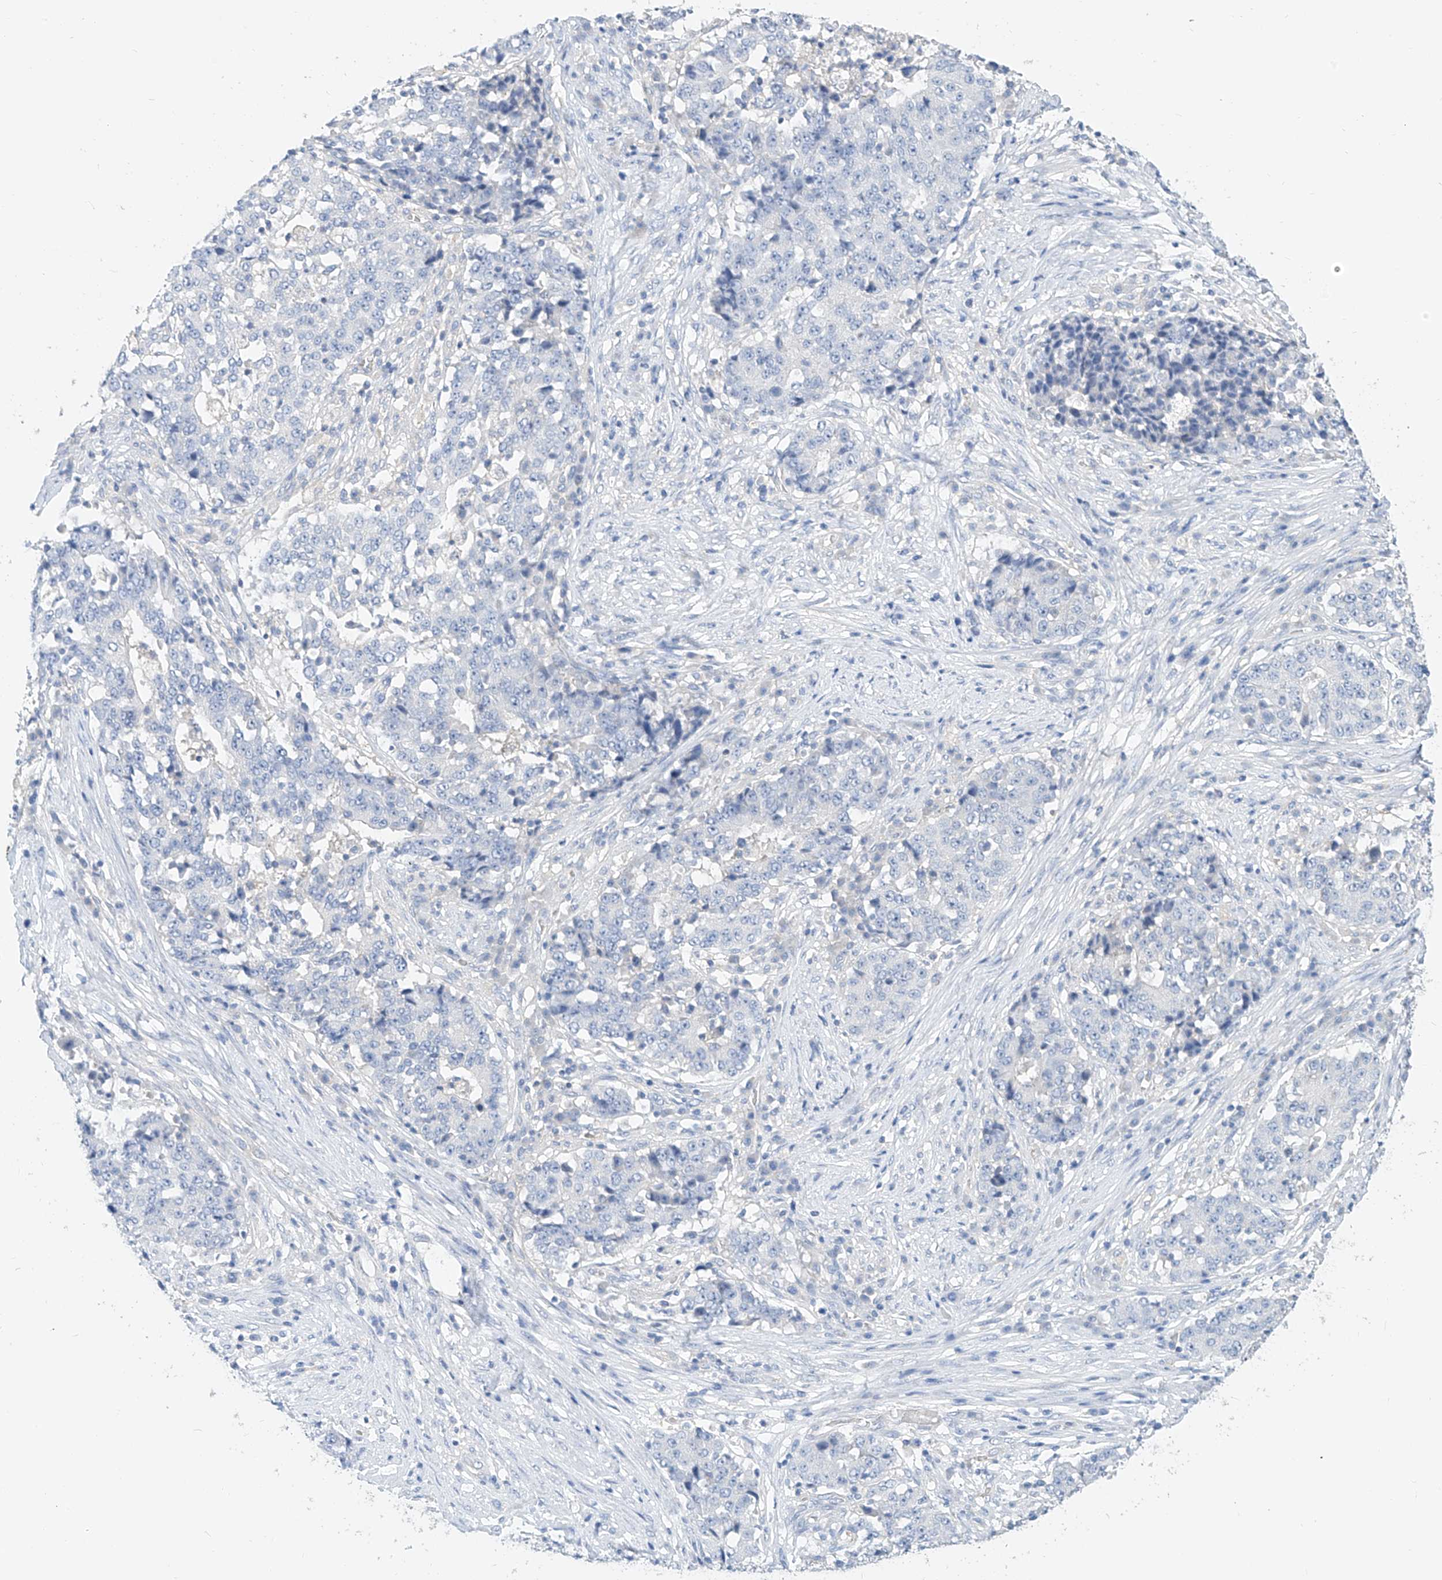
{"staining": {"intensity": "negative", "quantity": "none", "location": "none"}, "tissue": "stomach cancer", "cell_type": "Tumor cells", "image_type": "cancer", "snomed": [{"axis": "morphology", "description": "Adenocarcinoma, NOS"}, {"axis": "topography", "description": "Stomach"}], "caption": "Tumor cells show no significant expression in adenocarcinoma (stomach).", "gene": "ZZEF1", "patient": {"sex": "male", "age": 59}}